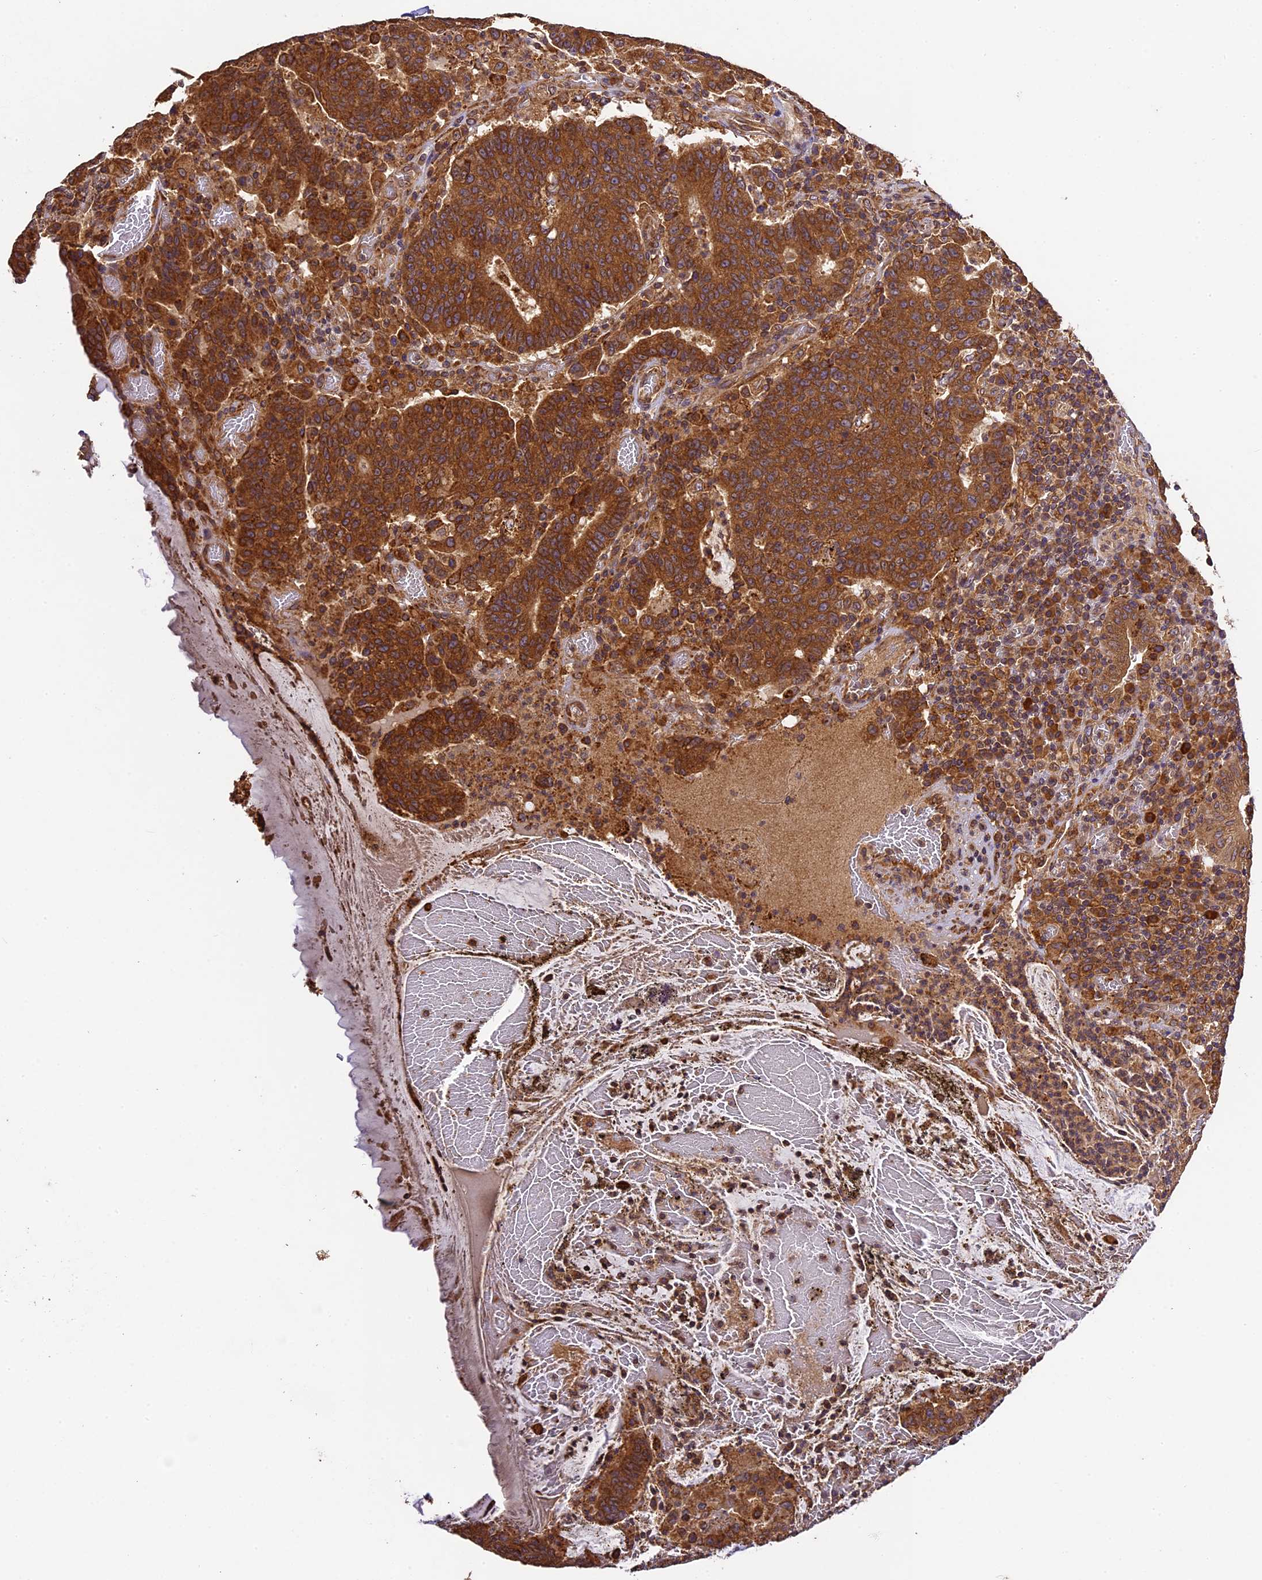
{"staining": {"intensity": "strong", "quantity": ">75%", "location": "cytoplasmic/membranous"}, "tissue": "colorectal cancer", "cell_type": "Tumor cells", "image_type": "cancer", "snomed": [{"axis": "morphology", "description": "Adenocarcinoma, NOS"}, {"axis": "topography", "description": "Colon"}], "caption": "Adenocarcinoma (colorectal) stained for a protein shows strong cytoplasmic/membranous positivity in tumor cells.", "gene": "BRAP", "patient": {"sex": "female", "age": 75}}